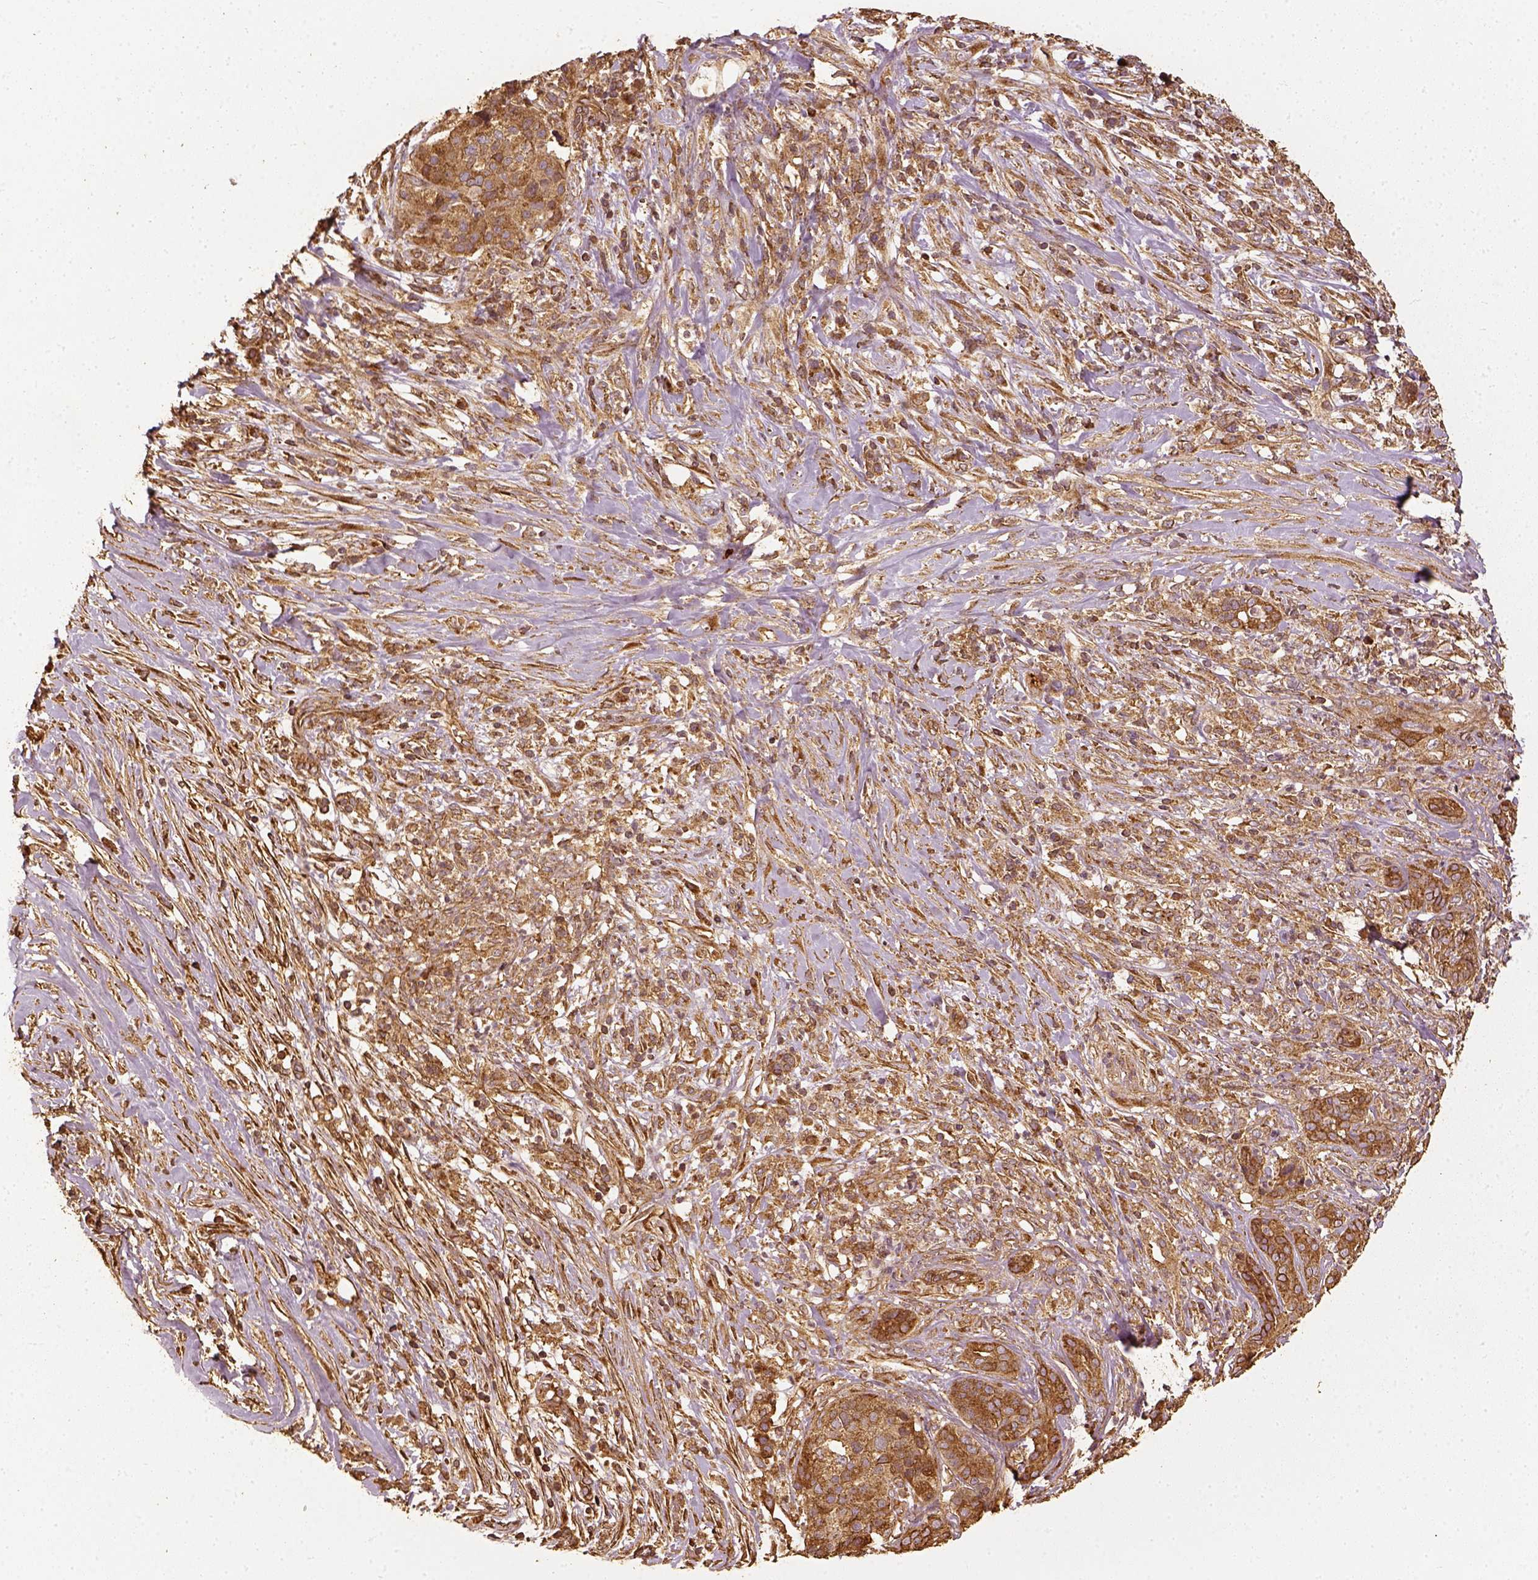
{"staining": {"intensity": "moderate", "quantity": ">75%", "location": "cytoplasmic/membranous"}, "tissue": "pancreatic cancer", "cell_type": "Tumor cells", "image_type": "cancer", "snomed": [{"axis": "morphology", "description": "Normal tissue, NOS"}, {"axis": "morphology", "description": "Inflammation, NOS"}, {"axis": "morphology", "description": "Adenocarcinoma, NOS"}, {"axis": "topography", "description": "Pancreas"}], "caption": "This photomicrograph displays immunohistochemistry (IHC) staining of pancreatic adenocarcinoma, with medium moderate cytoplasmic/membranous positivity in about >75% of tumor cells.", "gene": "VEGFA", "patient": {"sex": "male", "age": 57}}